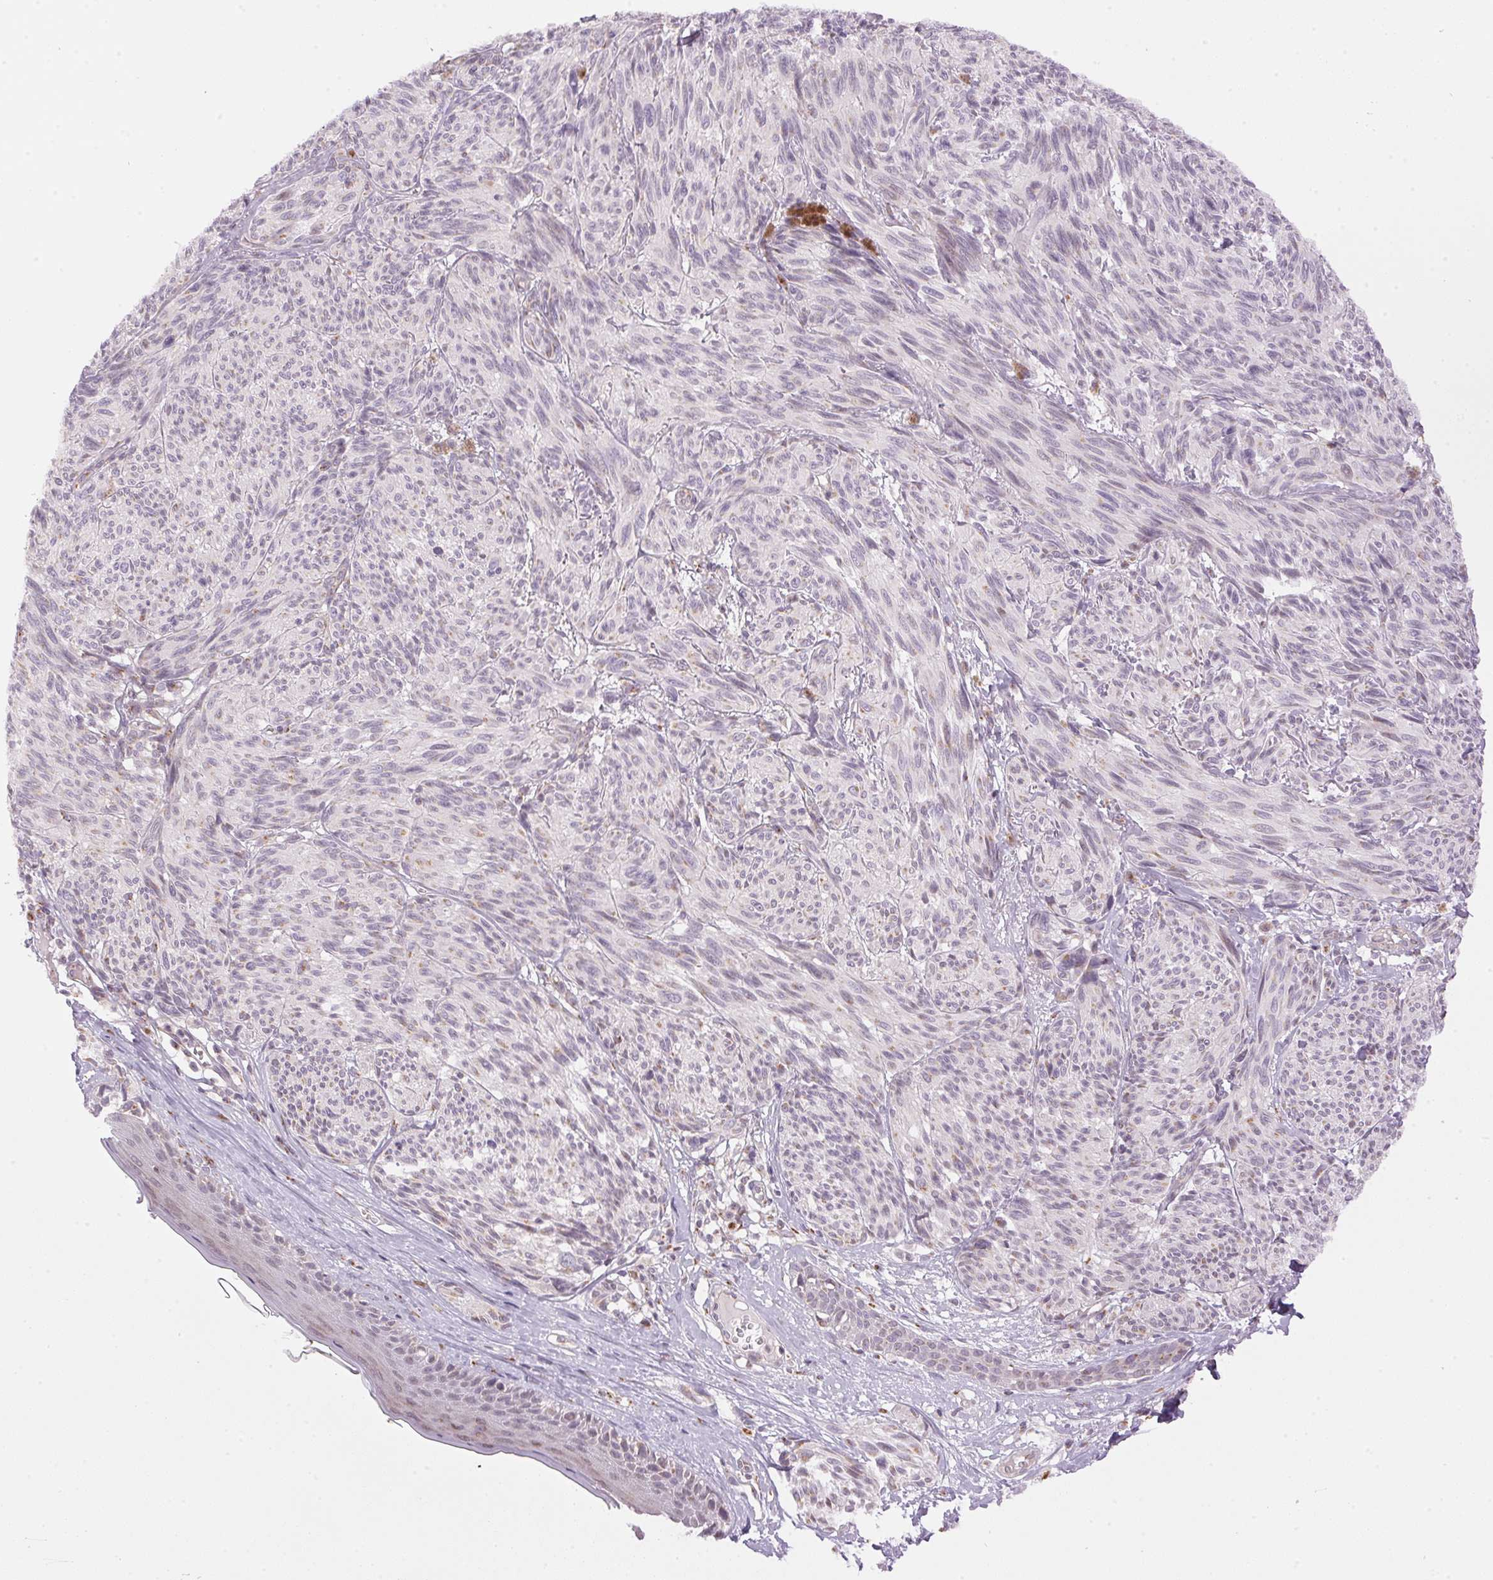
{"staining": {"intensity": "moderate", "quantity": "<25%", "location": "cytoplasmic/membranous"}, "tissue": "melanoma", "cell_type": "Tumor cells", "image_type": "cancer", "snomed": [{"axis": "morphology", "description": "Malignant melanoma, NOS"}, {"axis": "topography", "description": "Skin"}], "caption": "The histopathology image displays a brown stain indicating the presence of a protein in the cytoplasmic/membranous of tumor cells in melanoma. (Stains: DAB (3,3'-diaminobenzidine) in brown, nuclei in blue, Microscopy: brightfield microscopy at high magnification).", "gene": "GOLPH3", "patient": {"sex": "male", "age": 79}}